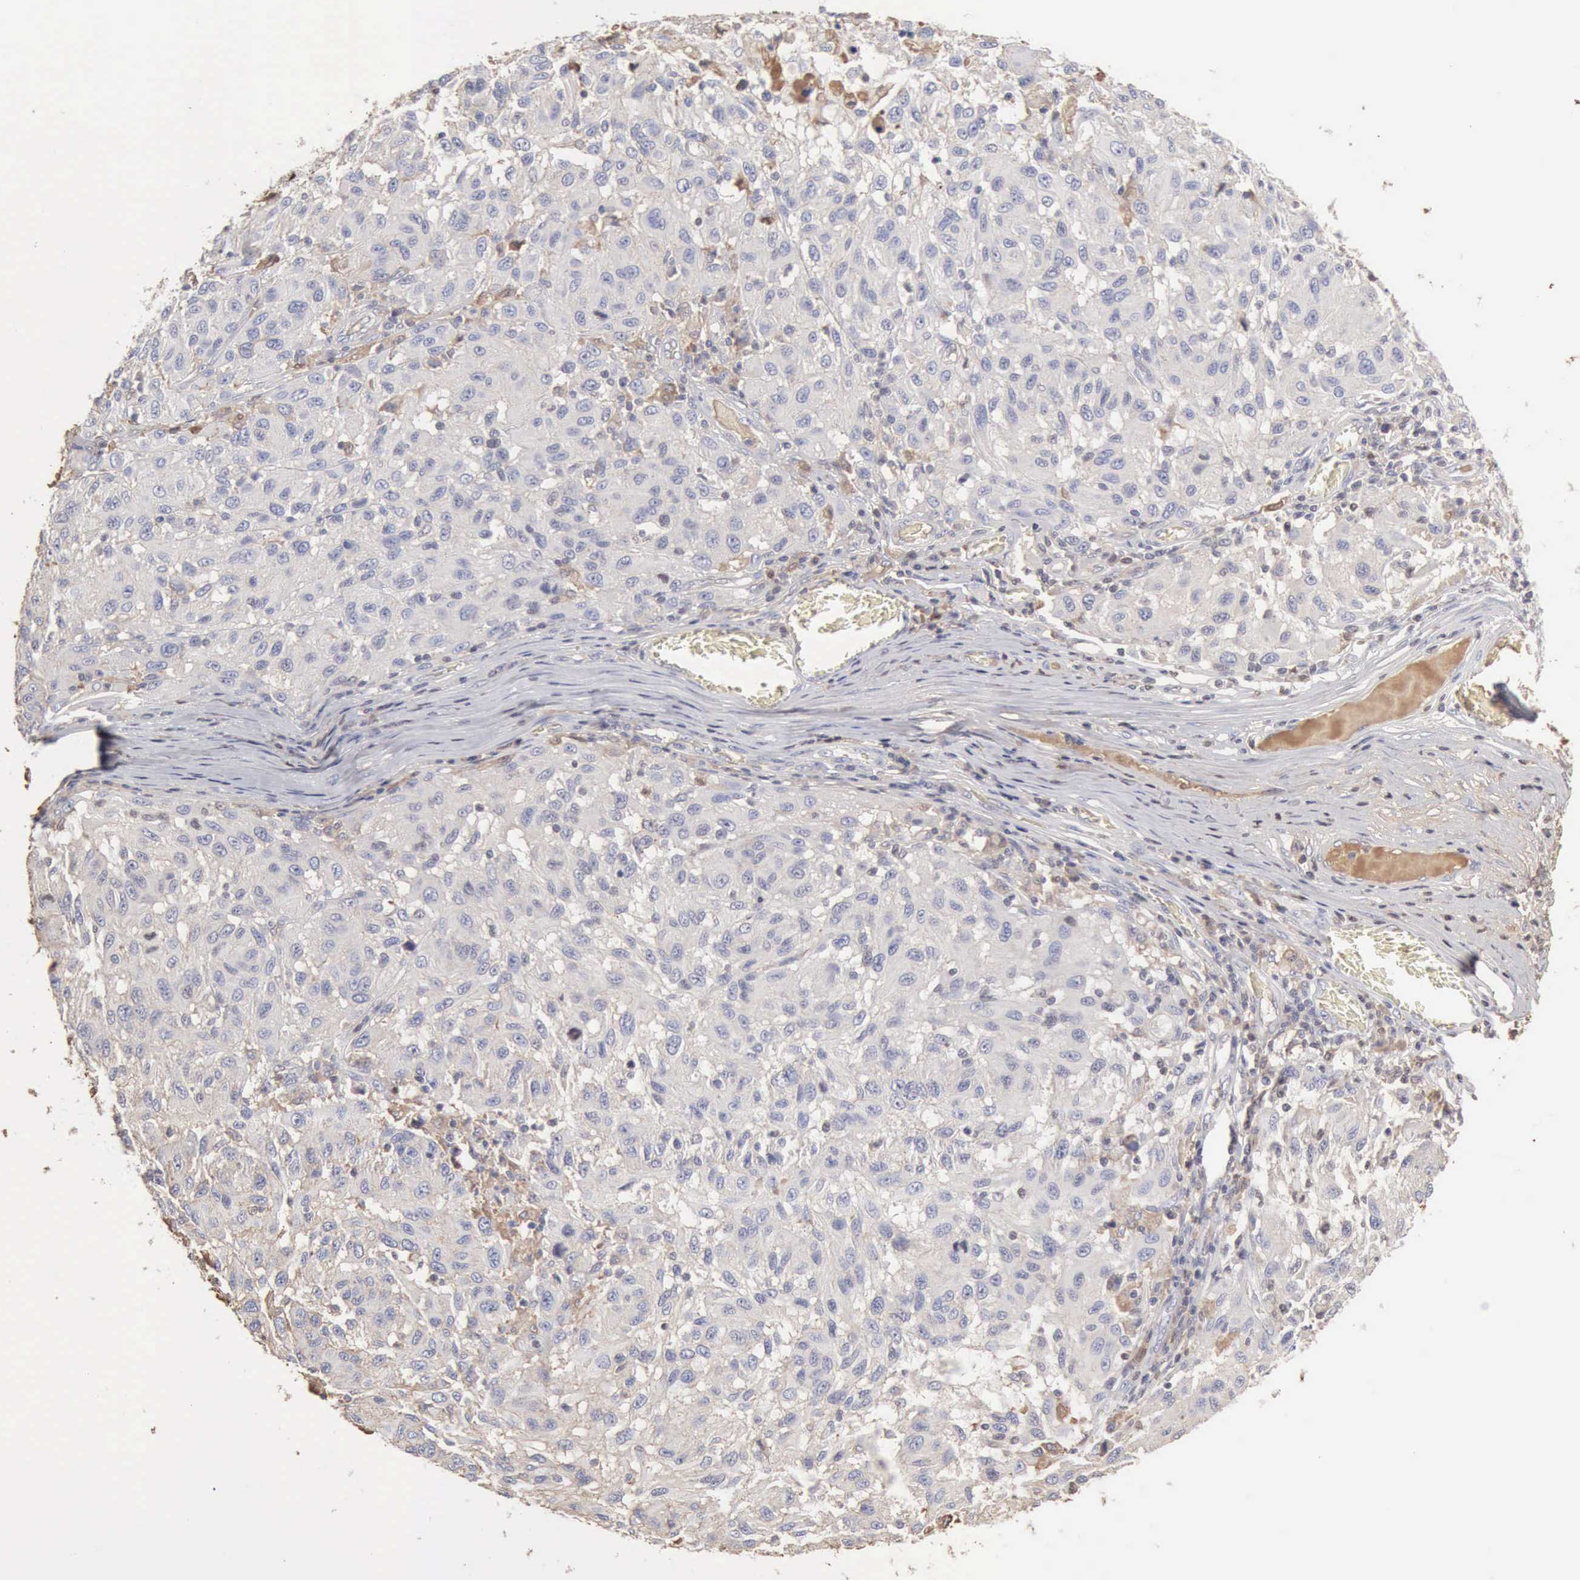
{"staining": {"intensity": "negative", "quantity": "none", "location": "none"}, "tissue": "melanoma", "cell_type": "Tumor cells", "image_type": "cancer", "snomed": [{"axis": "morphology", "description": "Malignant melanoma, NOS"}, {"axis": "topography", "description": "Skin"}], "caption": "This is an immunohistochemistry image of human melanoma. There is no staining in tumor cells.", "gene": "SERPINA1", "patient": {"sex": "female", "age": 77}}